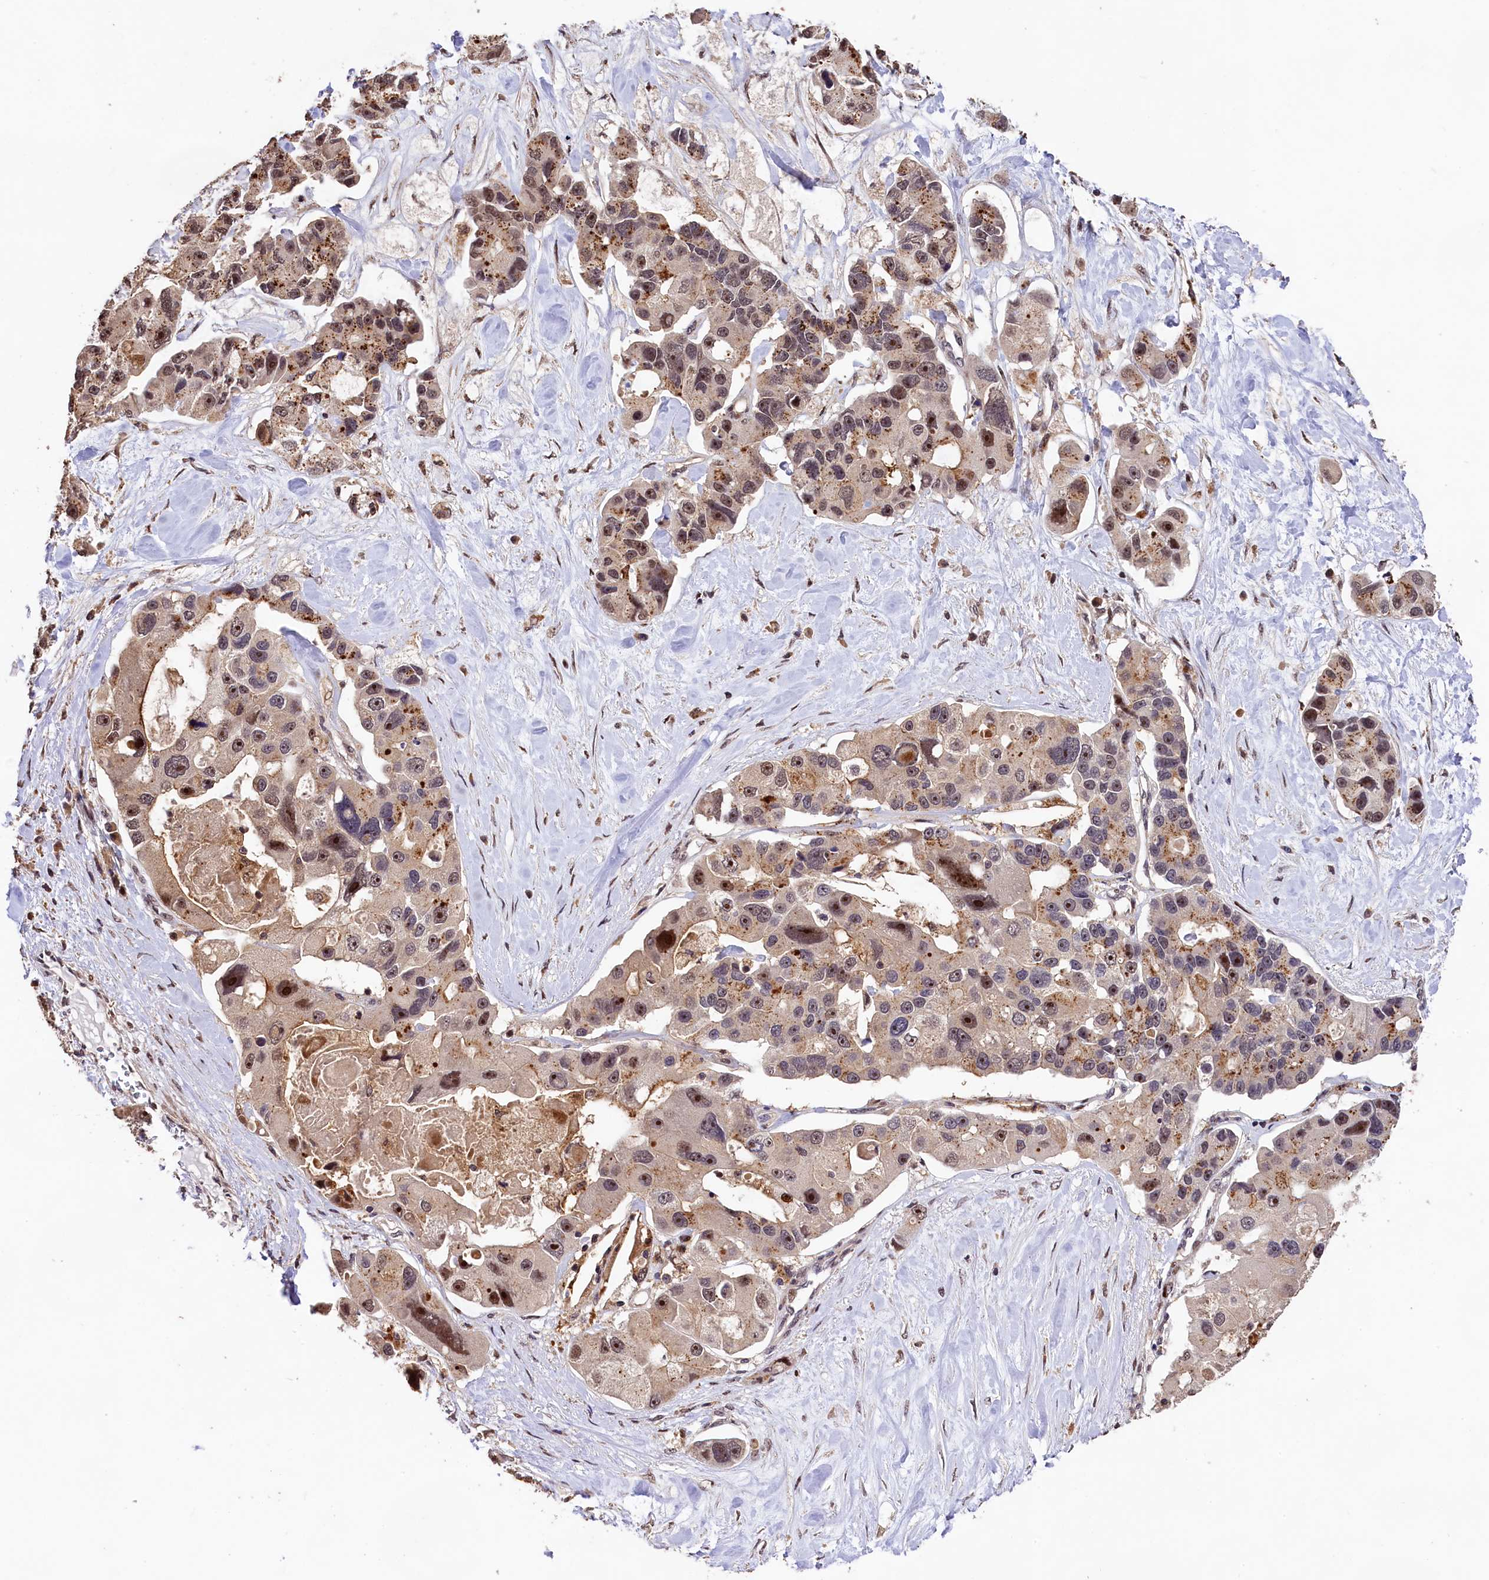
{"staining": {"intensity": "moderate", "quantity": ">75%", "location": "cytoplasmic/membranous,nuclear"}, "tissue": "lung cancer", "cell_type": "Tumor cells", "image_type": "cancer", "snomed": [{"axis": "morphology", "description": "Adenocarcinoma, NOS"}, {"axis": "topography", "description": "Lung"}], "caption": "Immunohistochemical staining of human adenocarcinoma (lung) exhibits medium levels of moderate cytoplasmic/membranous and nuclear staining in approximately >75% of tumor cells.", "gene": "PHAF1", "patient": {"sex": "female", "age": 54}}